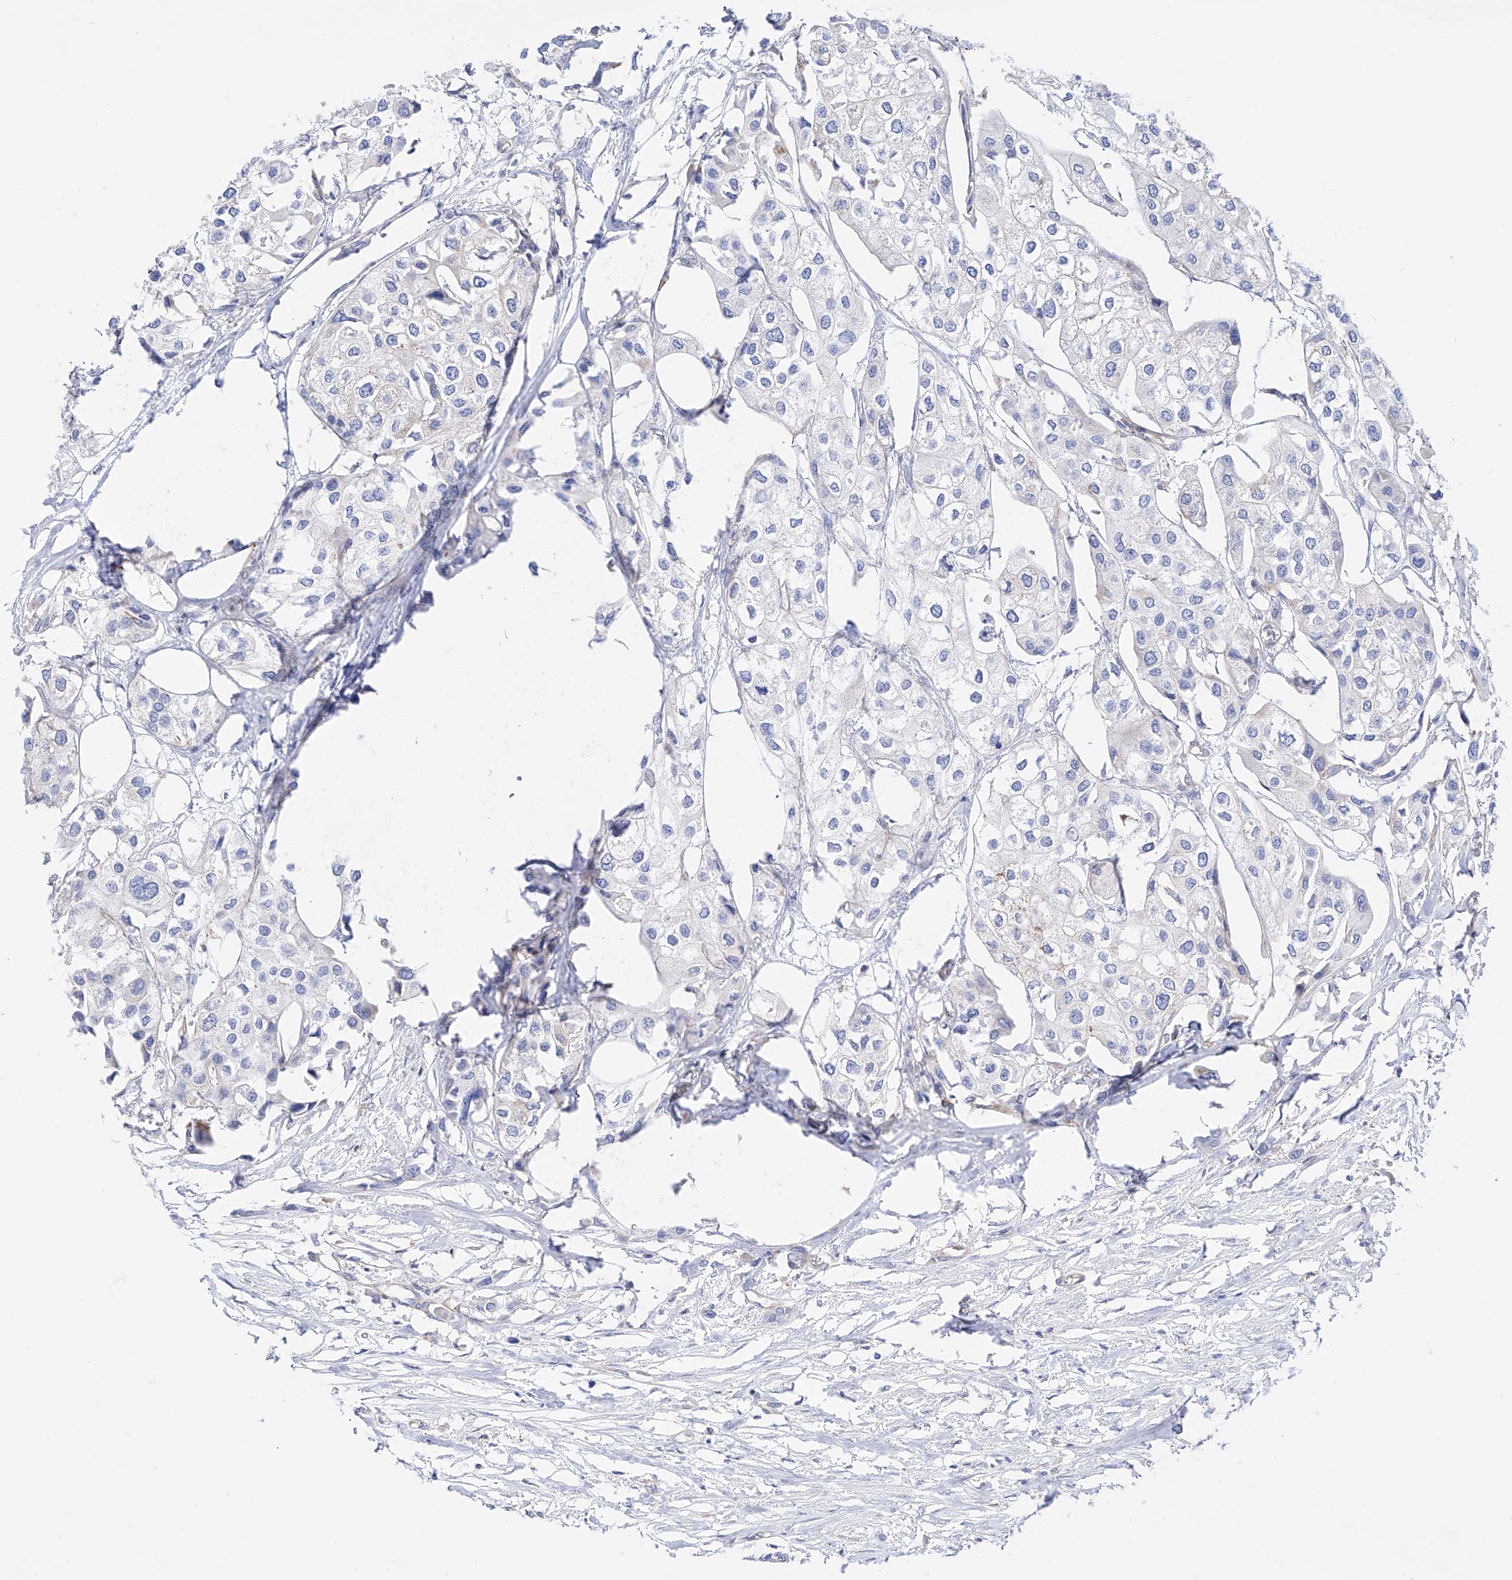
{"staining": {"intensity": "negative", "quantity": "none", "location": "none"}, "tissue": "urothelial cancer", "cell_type": "Tumor cells", "image_type": "cancer", "snomed": [{"axis": "morphology", "description": "Urothelial carcinoma, High grade"}, {"axis": "topography", "description": "Urinary bladder"}], "caption": "High power microscopy histopathology image of an IHC histopathology image of urothelial carcinoma (high-grade), revealing no significant staining in tumor cells.", "gene": "ZNF653", "patient": {"sex": "male", "age": 64}}